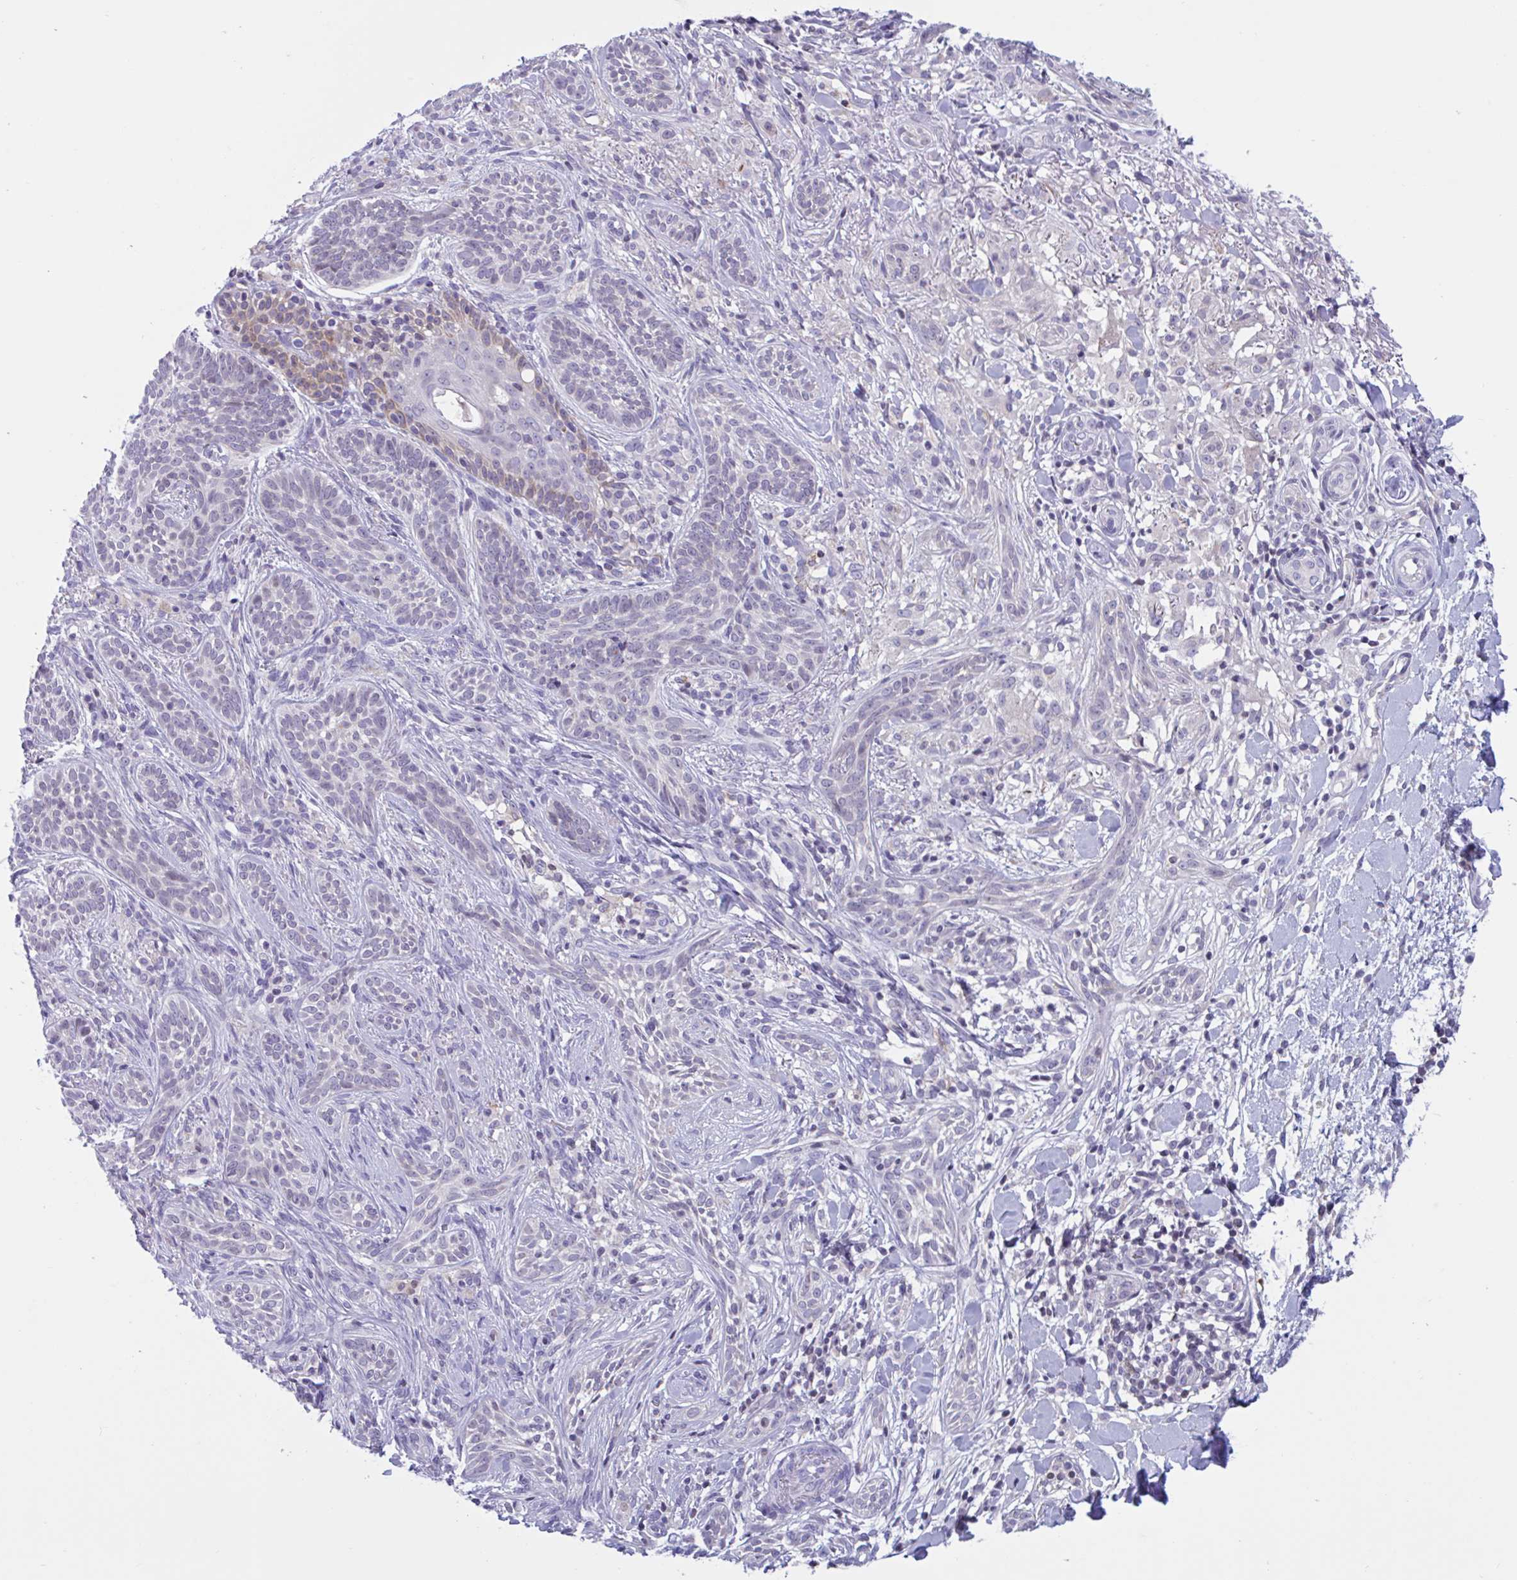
{"staining": {"intensity": "negative", "quantity": "none", "location": "none"}, "tissue": "skin cancer", "cell_type": "Tumor cells", "image_type": "cancer", "snomed": [{"axis": "morphology", "description": "Basal cell carcinoma"}, {"axis": "topography", "description": "Skin"}], "caption": "High magnification brightfield microscopy of skin basal cell carcinoma stained with DAB (3,3'-diaminobenzidine) (brown) and counterstained with hematoxylin (blue): tumor cells show no significant staining.", "gene": "SNX11", "patient": {"sex": "male", "age": 75}}